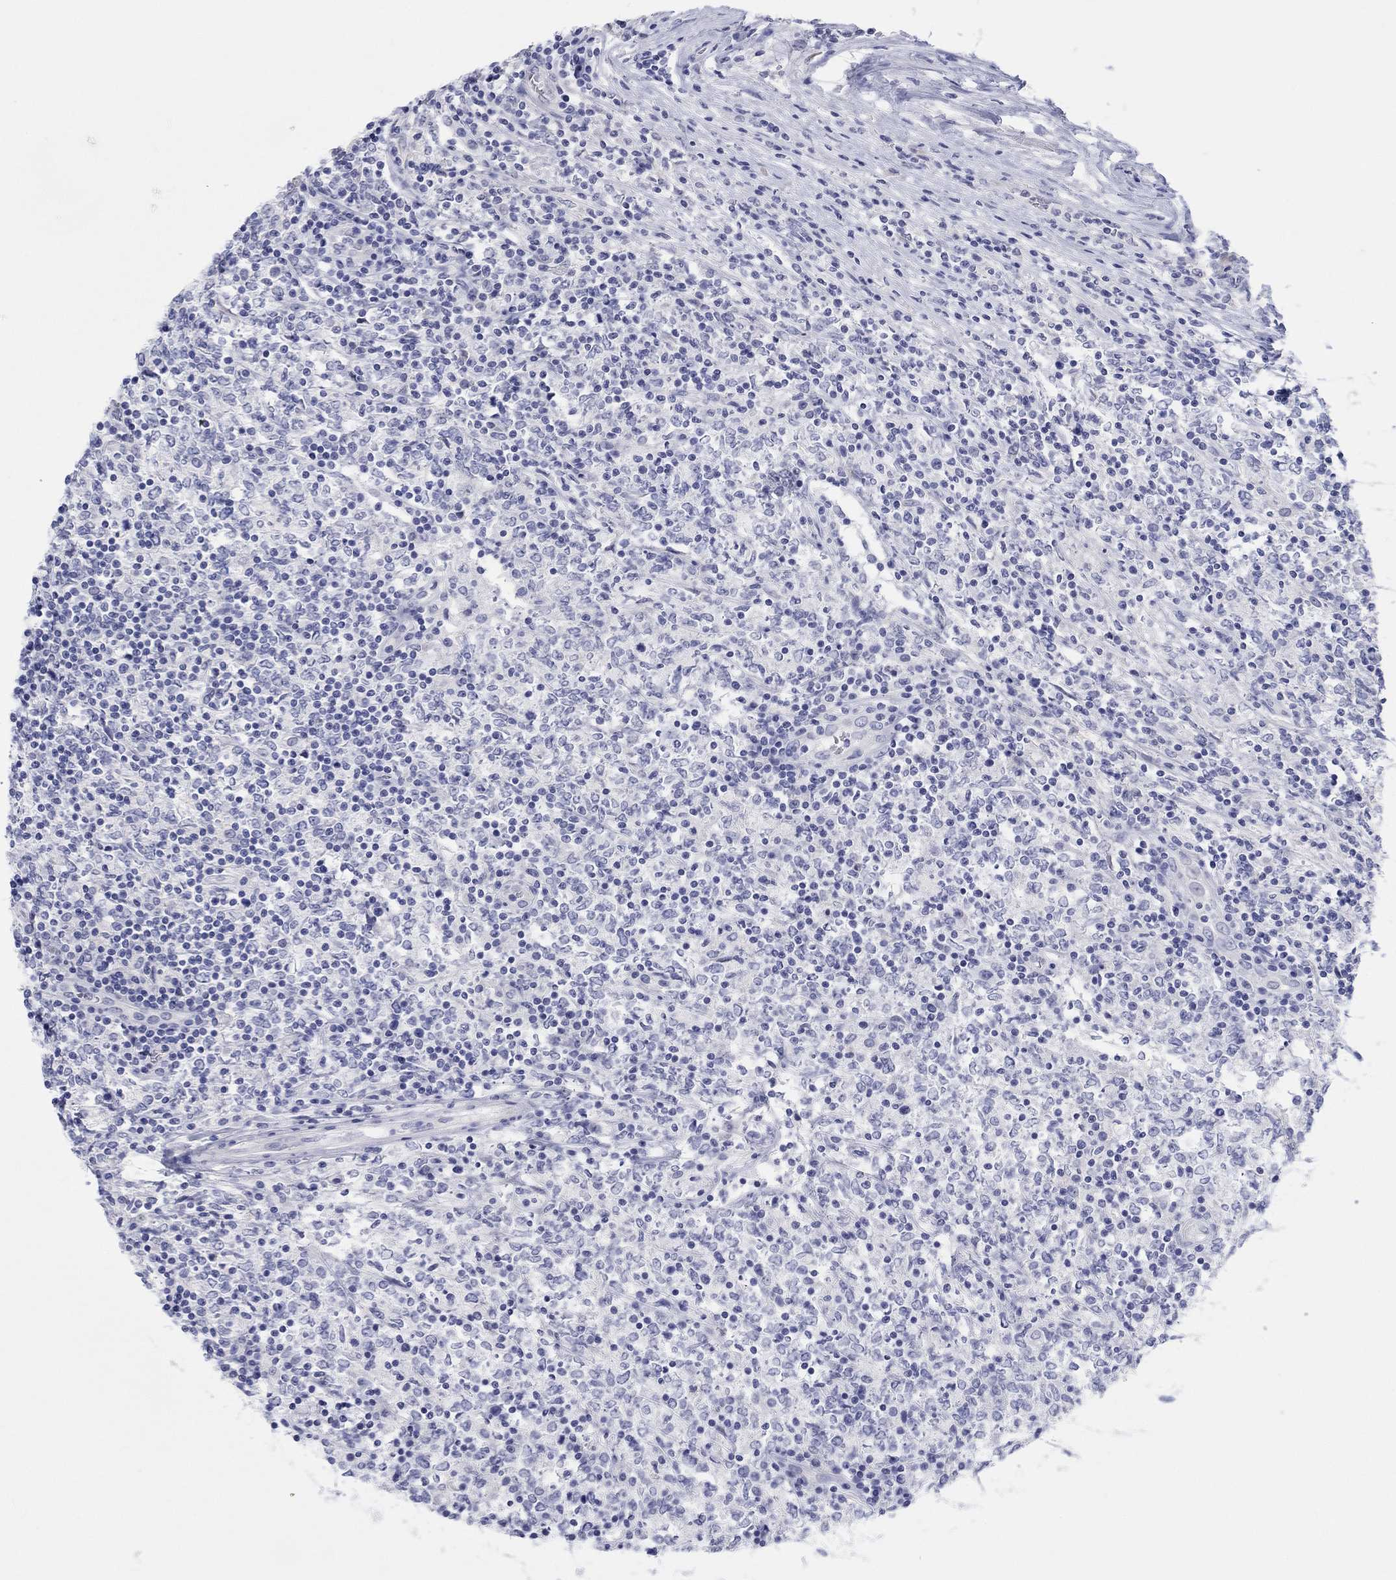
{"staining": {"intensity": "negative", "quantity": "none", "location": "none"}, "tissue": "lymphoma", "cell_type": "Tumor cells", "image_type": "cancer", "snomed": [{"axis": "morphology", "description": "Malignant lymphoma, non-Hodgkin's type, High grade"}, {"axis": "topography", "description": "Lymph node"}], "caption": "Immunohistochemical staining of human malignant lymphoma, non-Hodgkin's type (high-grade) displays no significant expression in tumor cells.", "gene": "LRRC4C", "patient": {"sex": "female", "age": 84}}